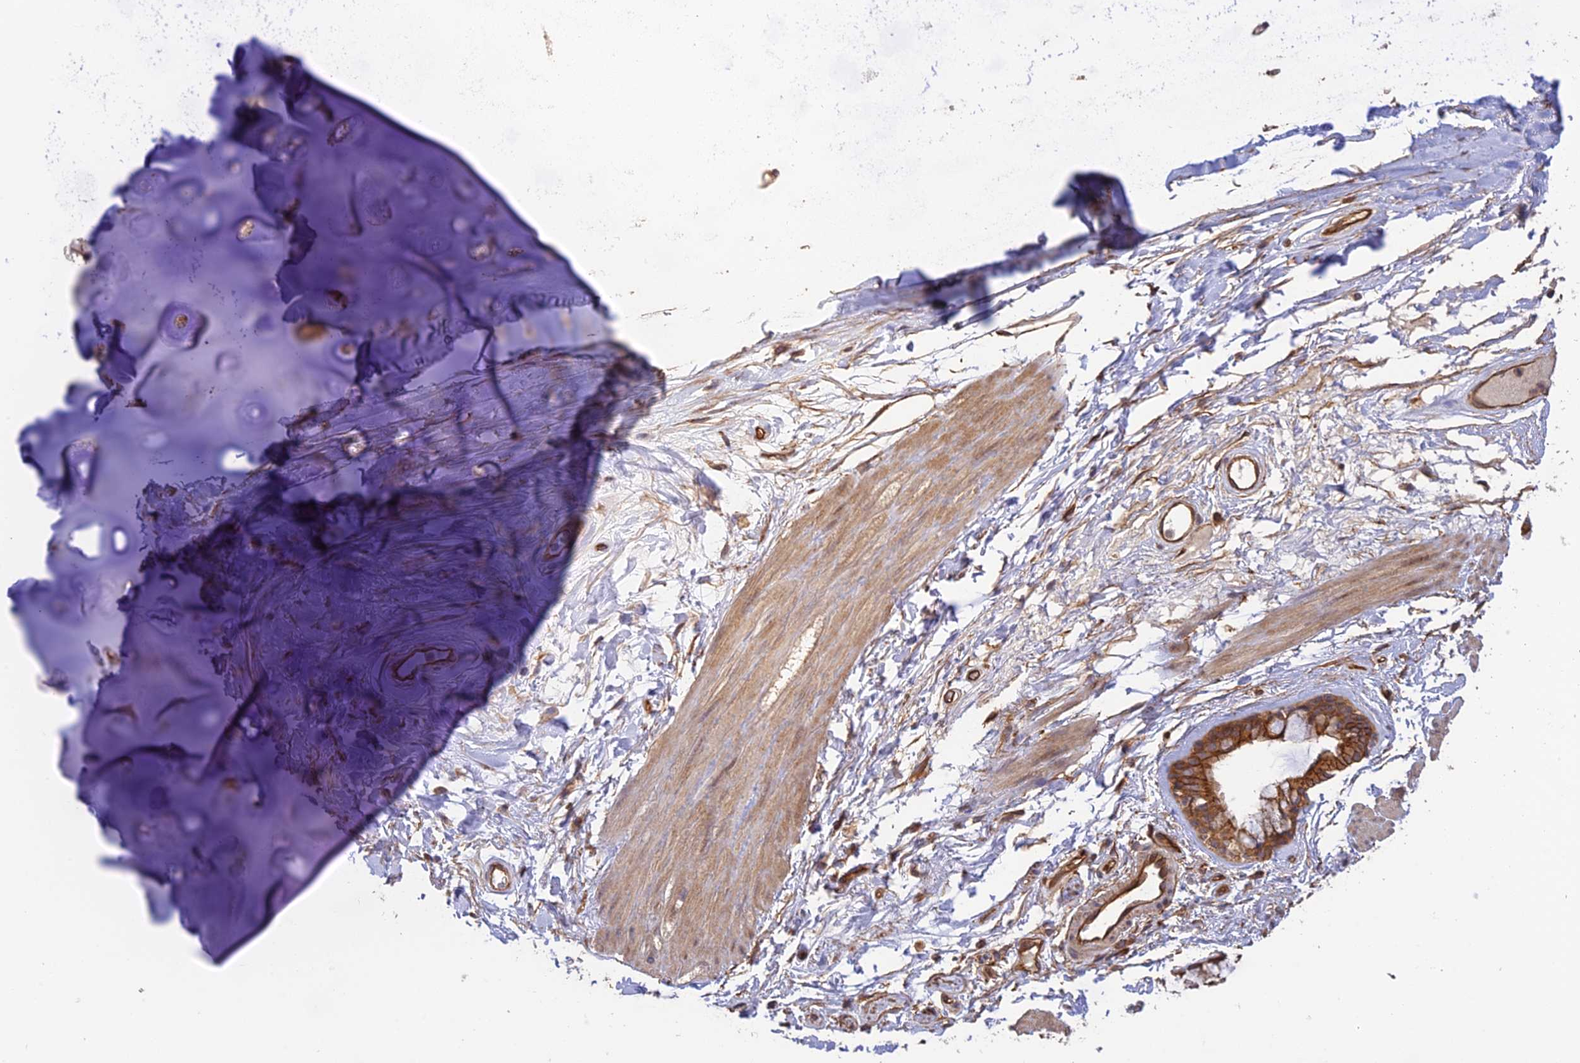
{"staining": {"intensity": "moderate", "quantity": ">75%", "location": "cytoplasmic/membranous"}, "tissue": "adipose tissue", "cell_type": "Adipocytes", "image_type": "normal", "snomed": [{"axis": "morphology", "description": "Normal tissue, NOS"}, {"axis": "topography", "description": "Cartilage tissue"}], "caption": "This photomicrograph reveals immunohistochemistry staining of benign human adipose tissue, with medium moderate cytoplasmic/membranous positivity in about >75% of adipocytes.", "gene": "HOMER2", "patient": {"sex": "female", "age": 63}}